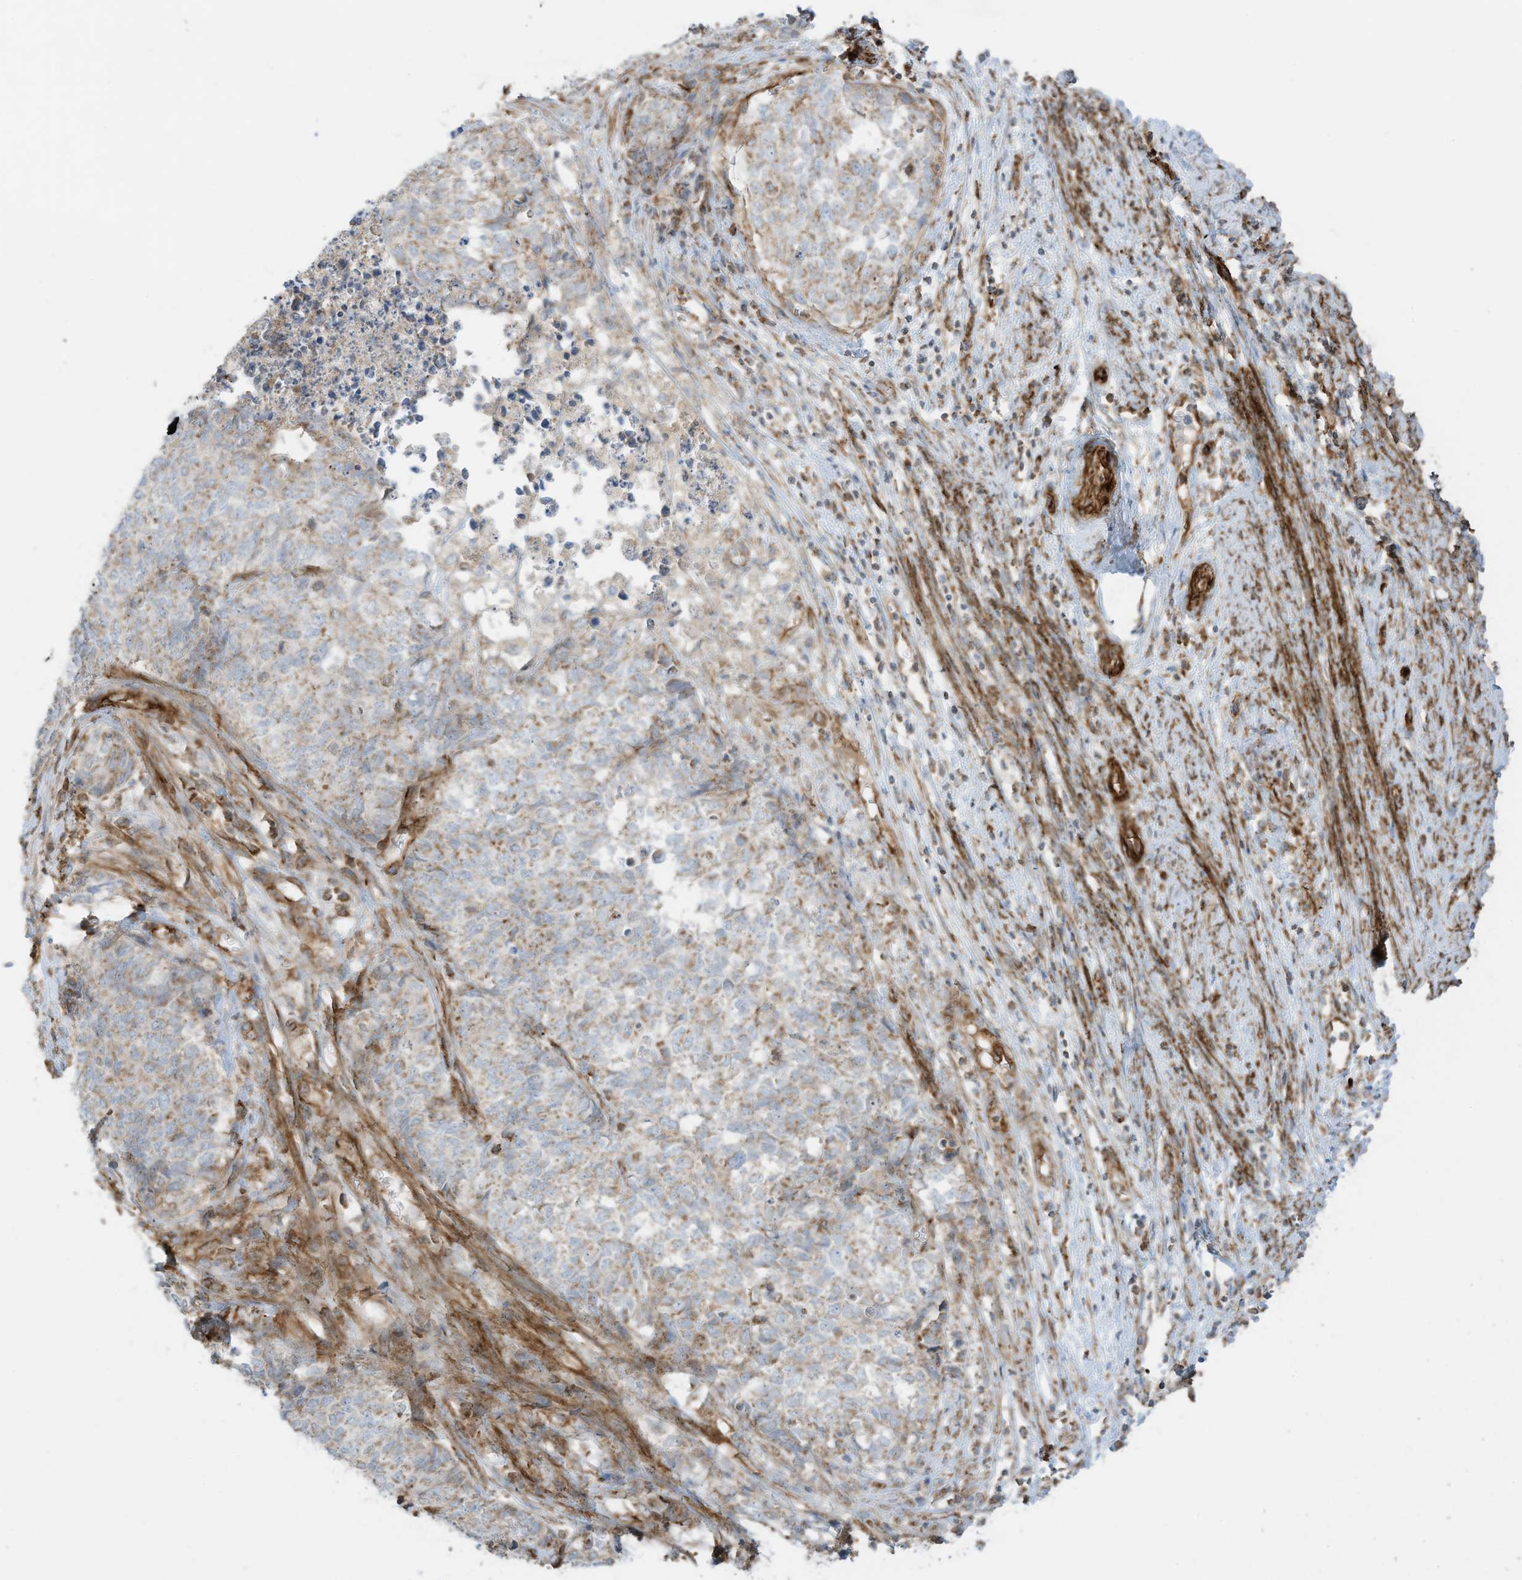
{"staining": {"intensity": "weak", "quantity": "25%-75%", "location": "cytoplasmic/membranous"}, "tissue": "cervical cancer", "cell_type": "Tumor cells", "image_type": "cancer", "snomed": [{"axis": "morphology", "description": "Squamous cell carcinoma, NOS"}, {"axis": "topography", "description": "Cervix"}], "caption": "Immunohistochemistry (DAB (3,3'-diaminobenzidine)) staining of cervical cancer demonstrates weak cytoplasmic/membranous protein positivity in approximately 25%-75% of tumor cells.", "gene": "ABCB7", "patient": {"sex": "female", "age": 63}}